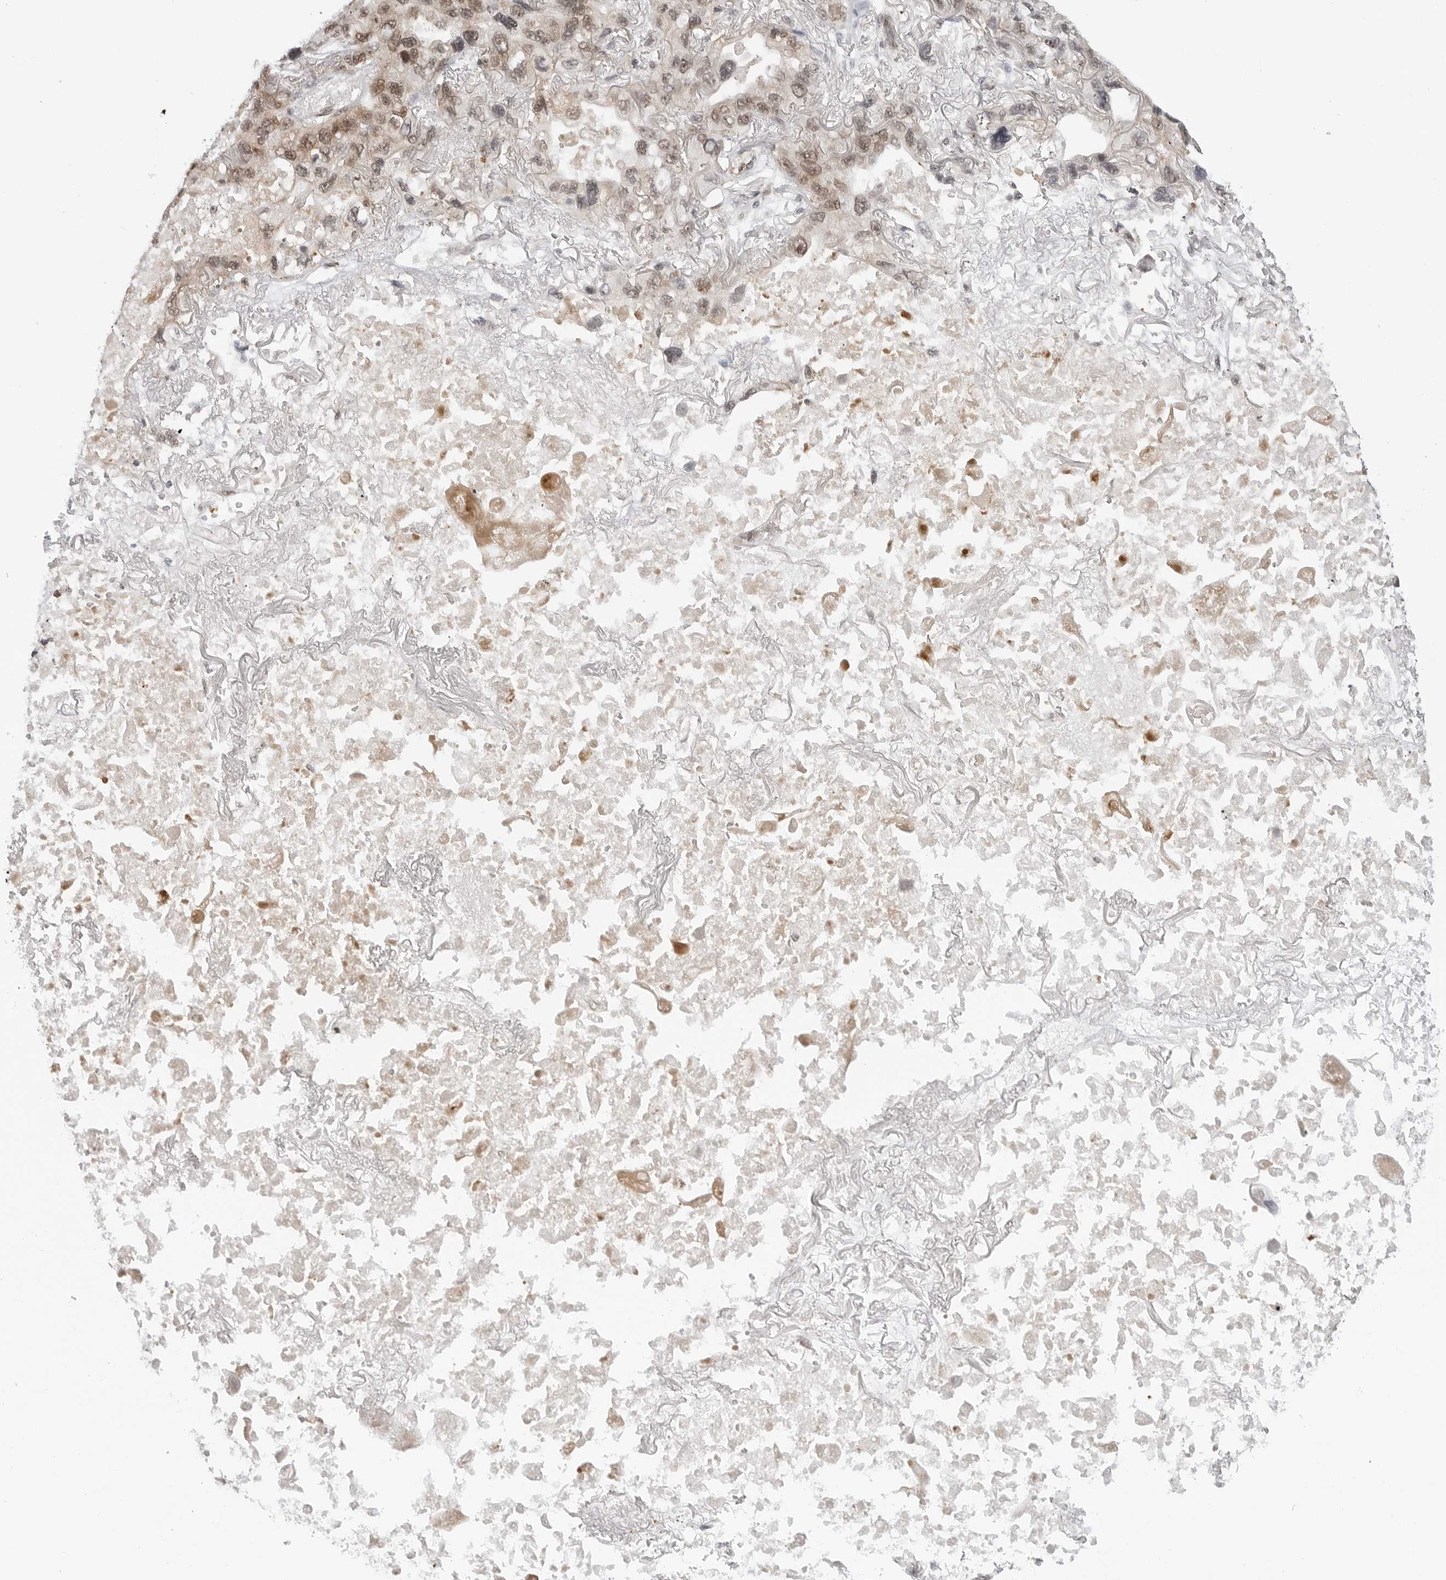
{"staining": {"intensity": "moderate", "quantity": ">75%", "location": "nuclear"}, "tissue": "lung cancer", "cell_type": "Tumor cells", "image_type": "cancer", "snomed": [{"axis": "morphology", "description": "Squamous cell carcinoma, NOS"}, {"axis": "topography", "description": "Lung"}], "caption": "Lung squamous cell carcinoma stained with DAB (3,3'-diaminobenzidine) IHC exhibits medium levels of moderate nuclear positivity in about >75% of tumor cells.", "gene": "C8orf33", "patient": {"sex": "female", "age": 73}}